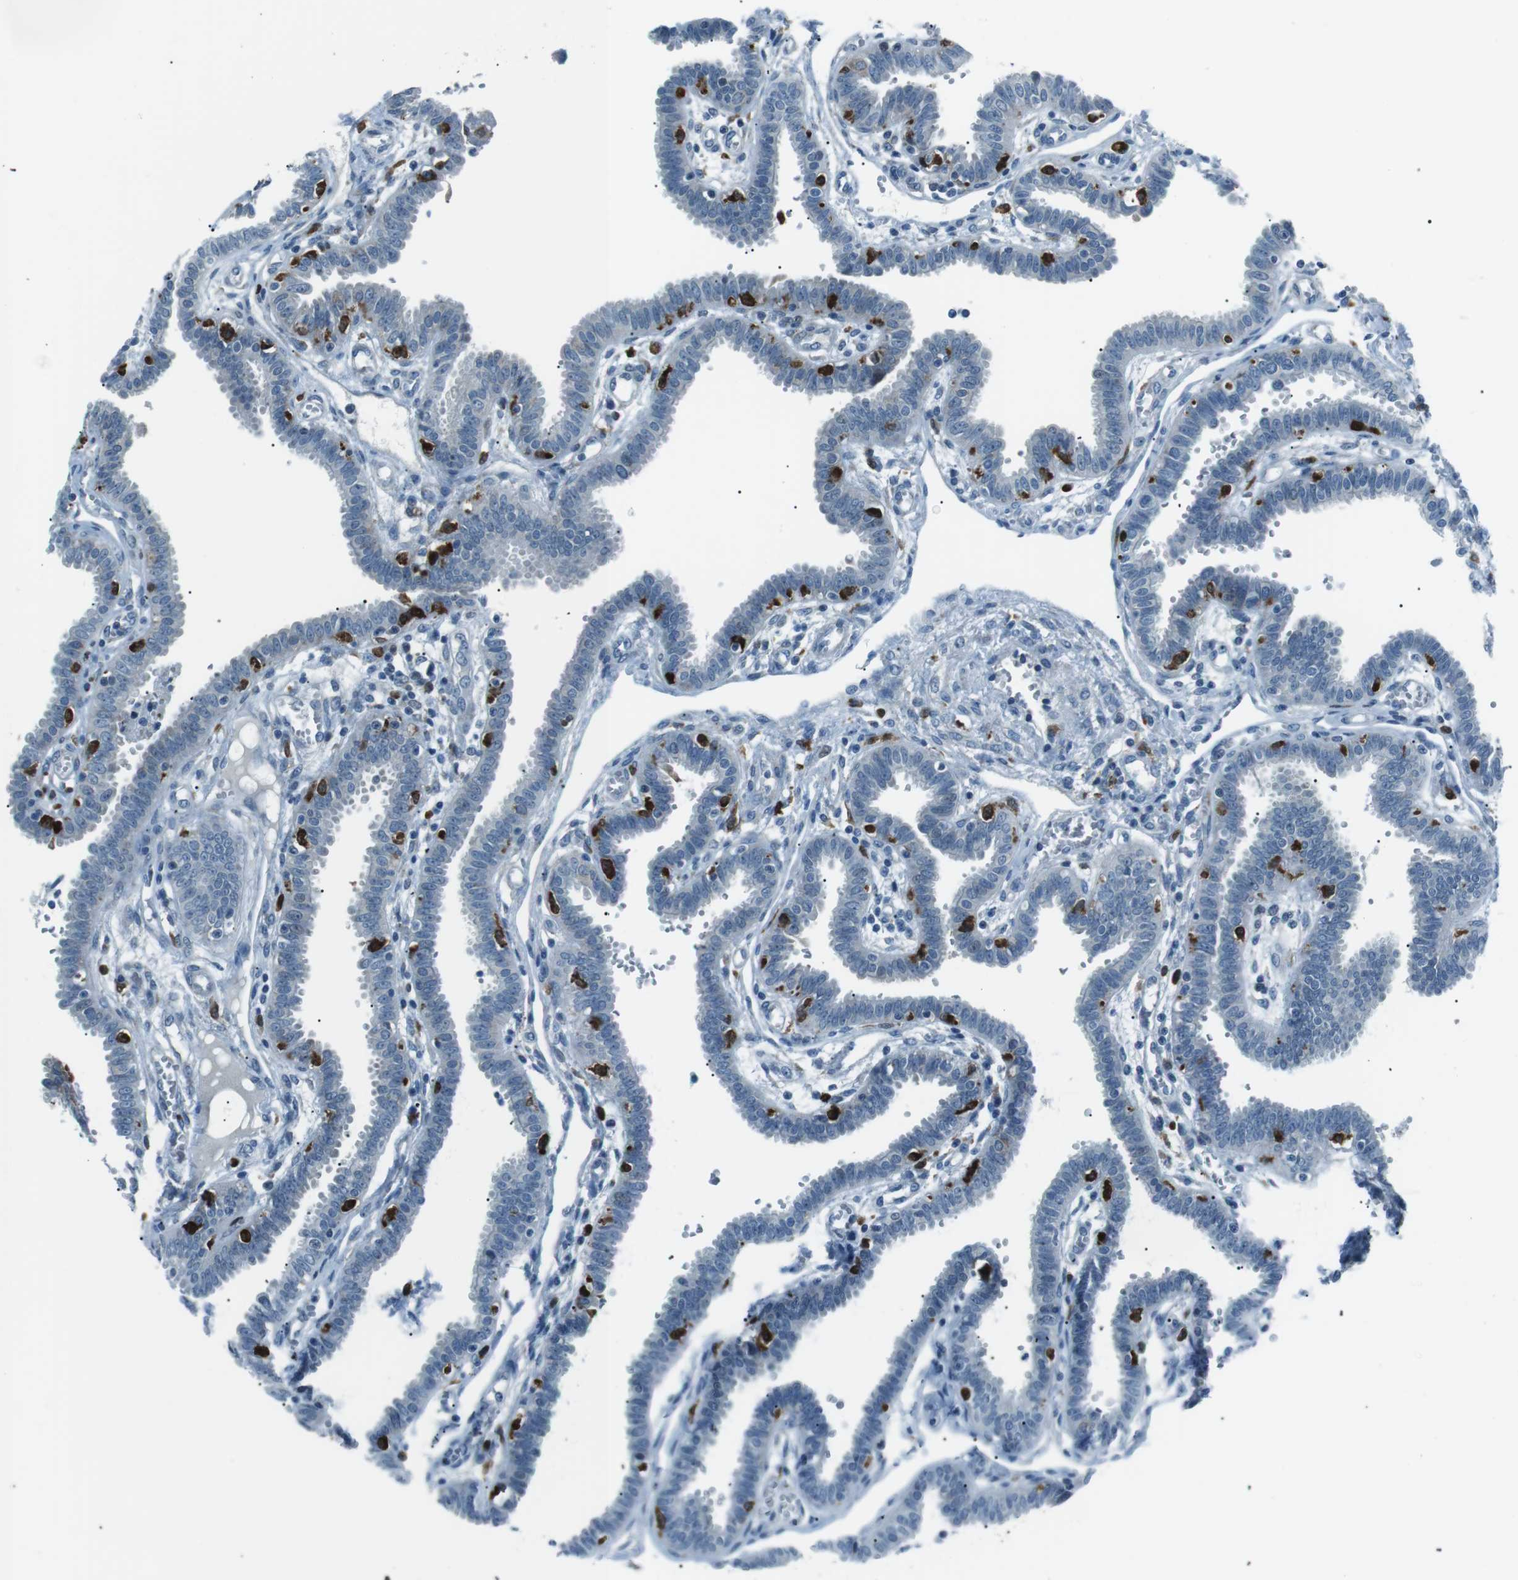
{"staining": {"intensity": "negative", "quantity": "none", "location": "none"}, "tissue": "fallopian tube", "cell_type": "Glandular cells", "image_type": "normal", "snomed": [{"axis": "morphology", "description": "Normal tissue, NOS"}, {"axis": "topography", "description": "Fallopian tube"}], "caption": "Immunohistochemistry (IHC) micrograph of normal fallopian tube: fallopian tube stained with DAB demonstrates no significant protein expression in glandular cells.", "gene": "BLNK", "patient": {"sex": "female", "age": 32}}